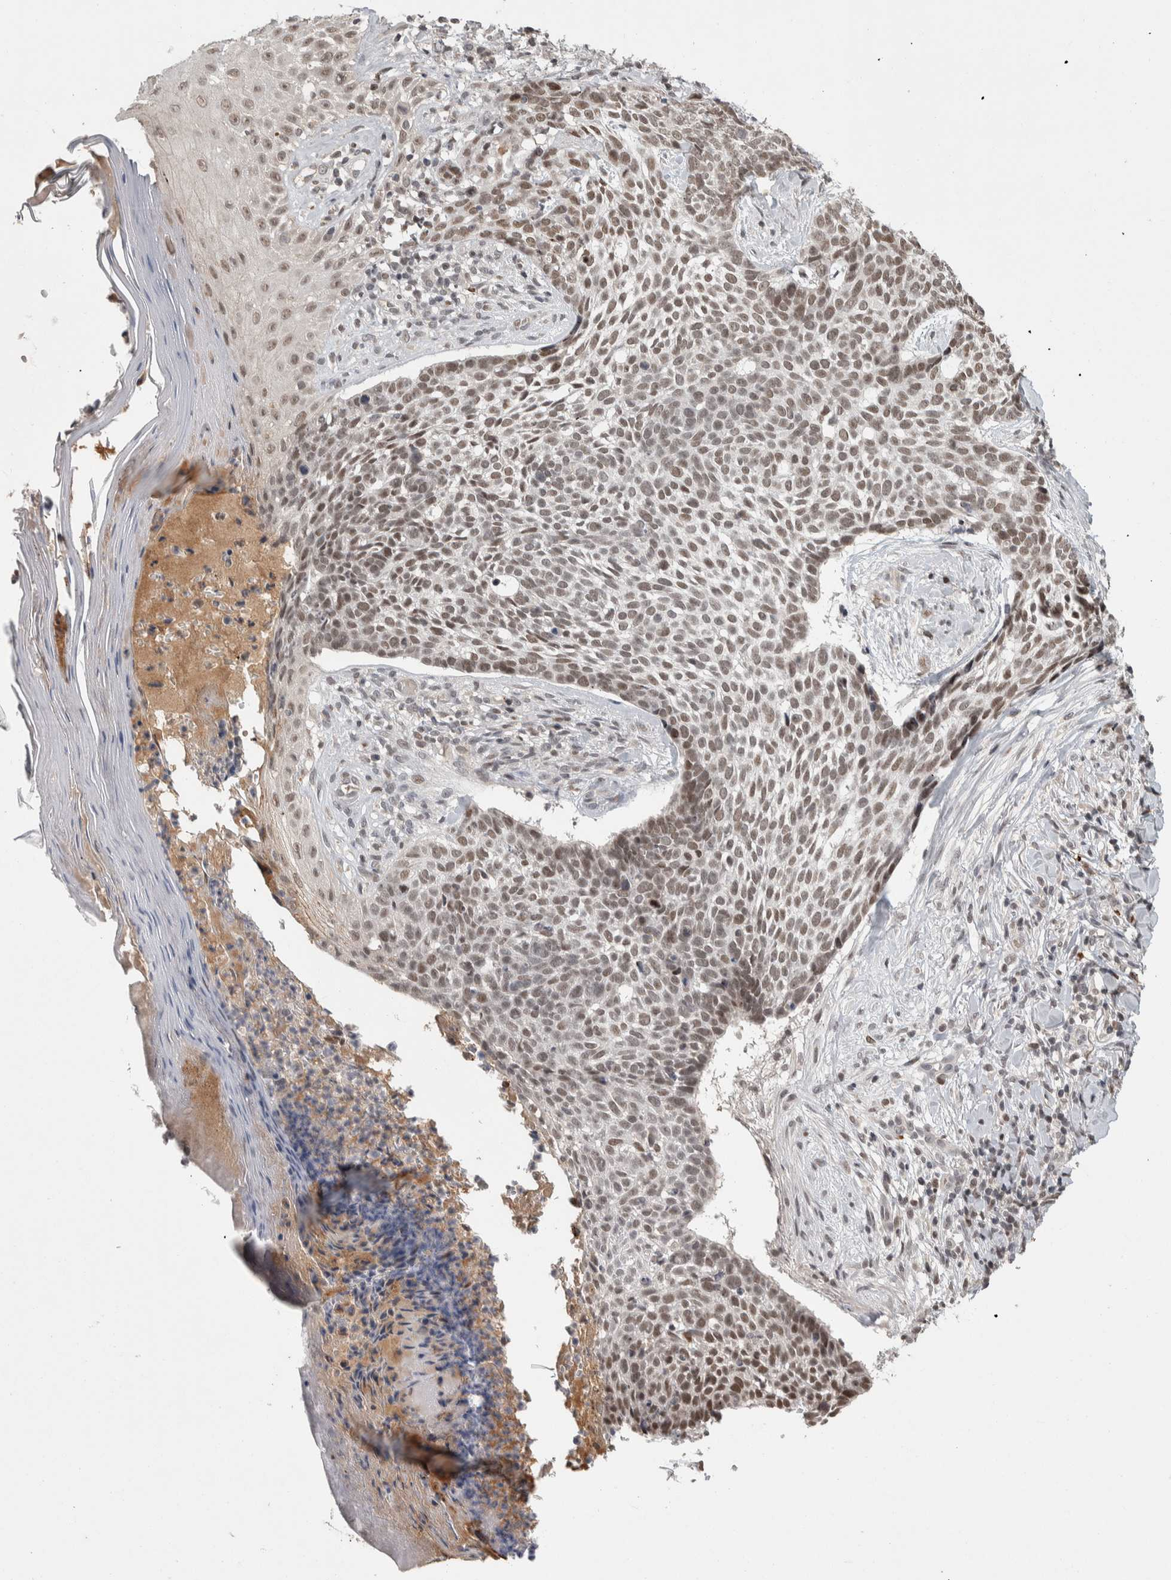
{"staining": {"intensity": "moderate", "quantity": ">75%", "location": "nuclear"}, "tissue": "skin cancer", "cell_type": "Tumor cells", "image_type": "cancer", "snomed": [{"axis": "morphology", "description": "Normal tissue, NOS"}, {"axis": "morphology", "description": "Basal cell carcinoma"}, {"axis": "topography", "description": "Skin"}], "caption": "This image reveals basal cell carcinoma (skin) stained with IHC to label a protein in brown. The nuclear of tumor cells show moderate positivity for the protein. Nuclei are counter-stained blue.", "gene": "ZNF592", "patient": {"sex": "male", "age": 67}}